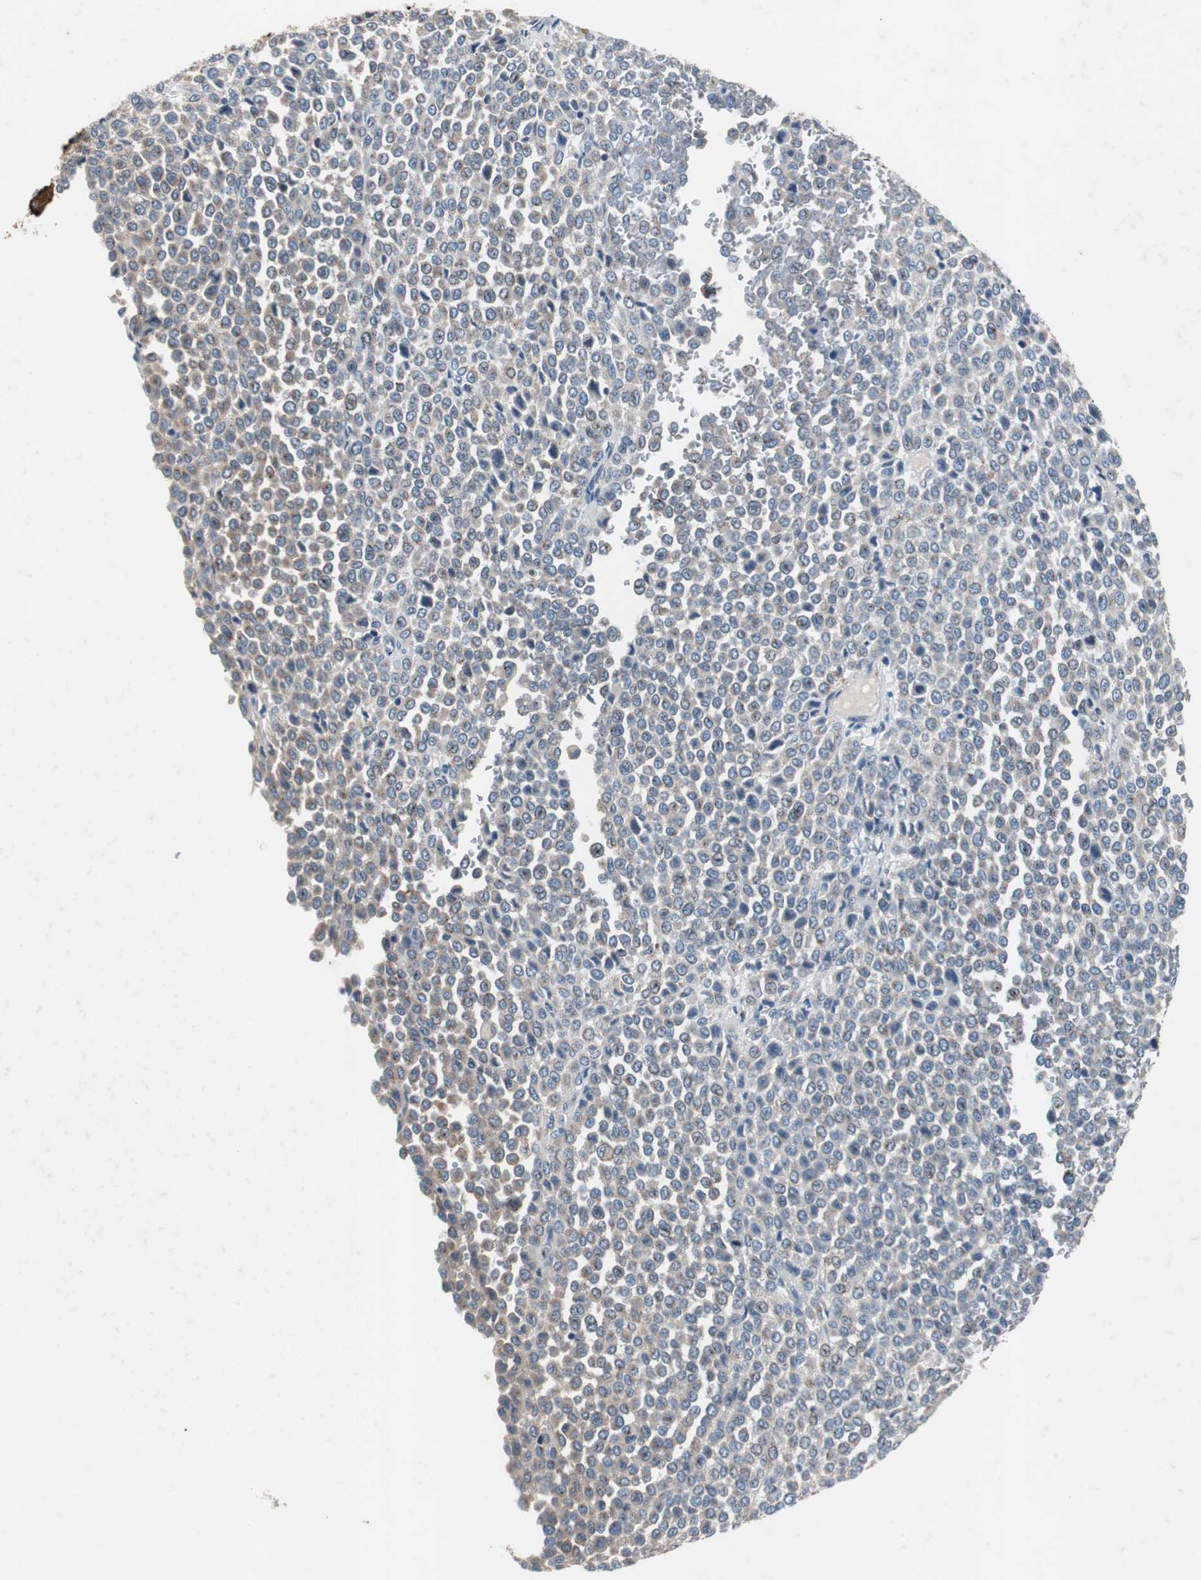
{"staining": {"intensity": "weak", "quantity": "25%-75%", "location": "cytoplasmic/membranous"}, "tissue": "melanoma", "cell_type": "Tumor cells", "image_type": "cancer", "snomed": [{"axis": "morphology", "description": "Malignant melanoma, Metastatic site"}, {"axis": "topography", "description": "Pancreas"}], "caption": "This is a histology image of immunohistochemistry (IHC) staining of malignant melanoma (metastatic site), which shows weak staining in the cytoplasmic/membranous of tumor cells.", "gene": "CALB2", "patient": {"sex": "female", "age": 30}}